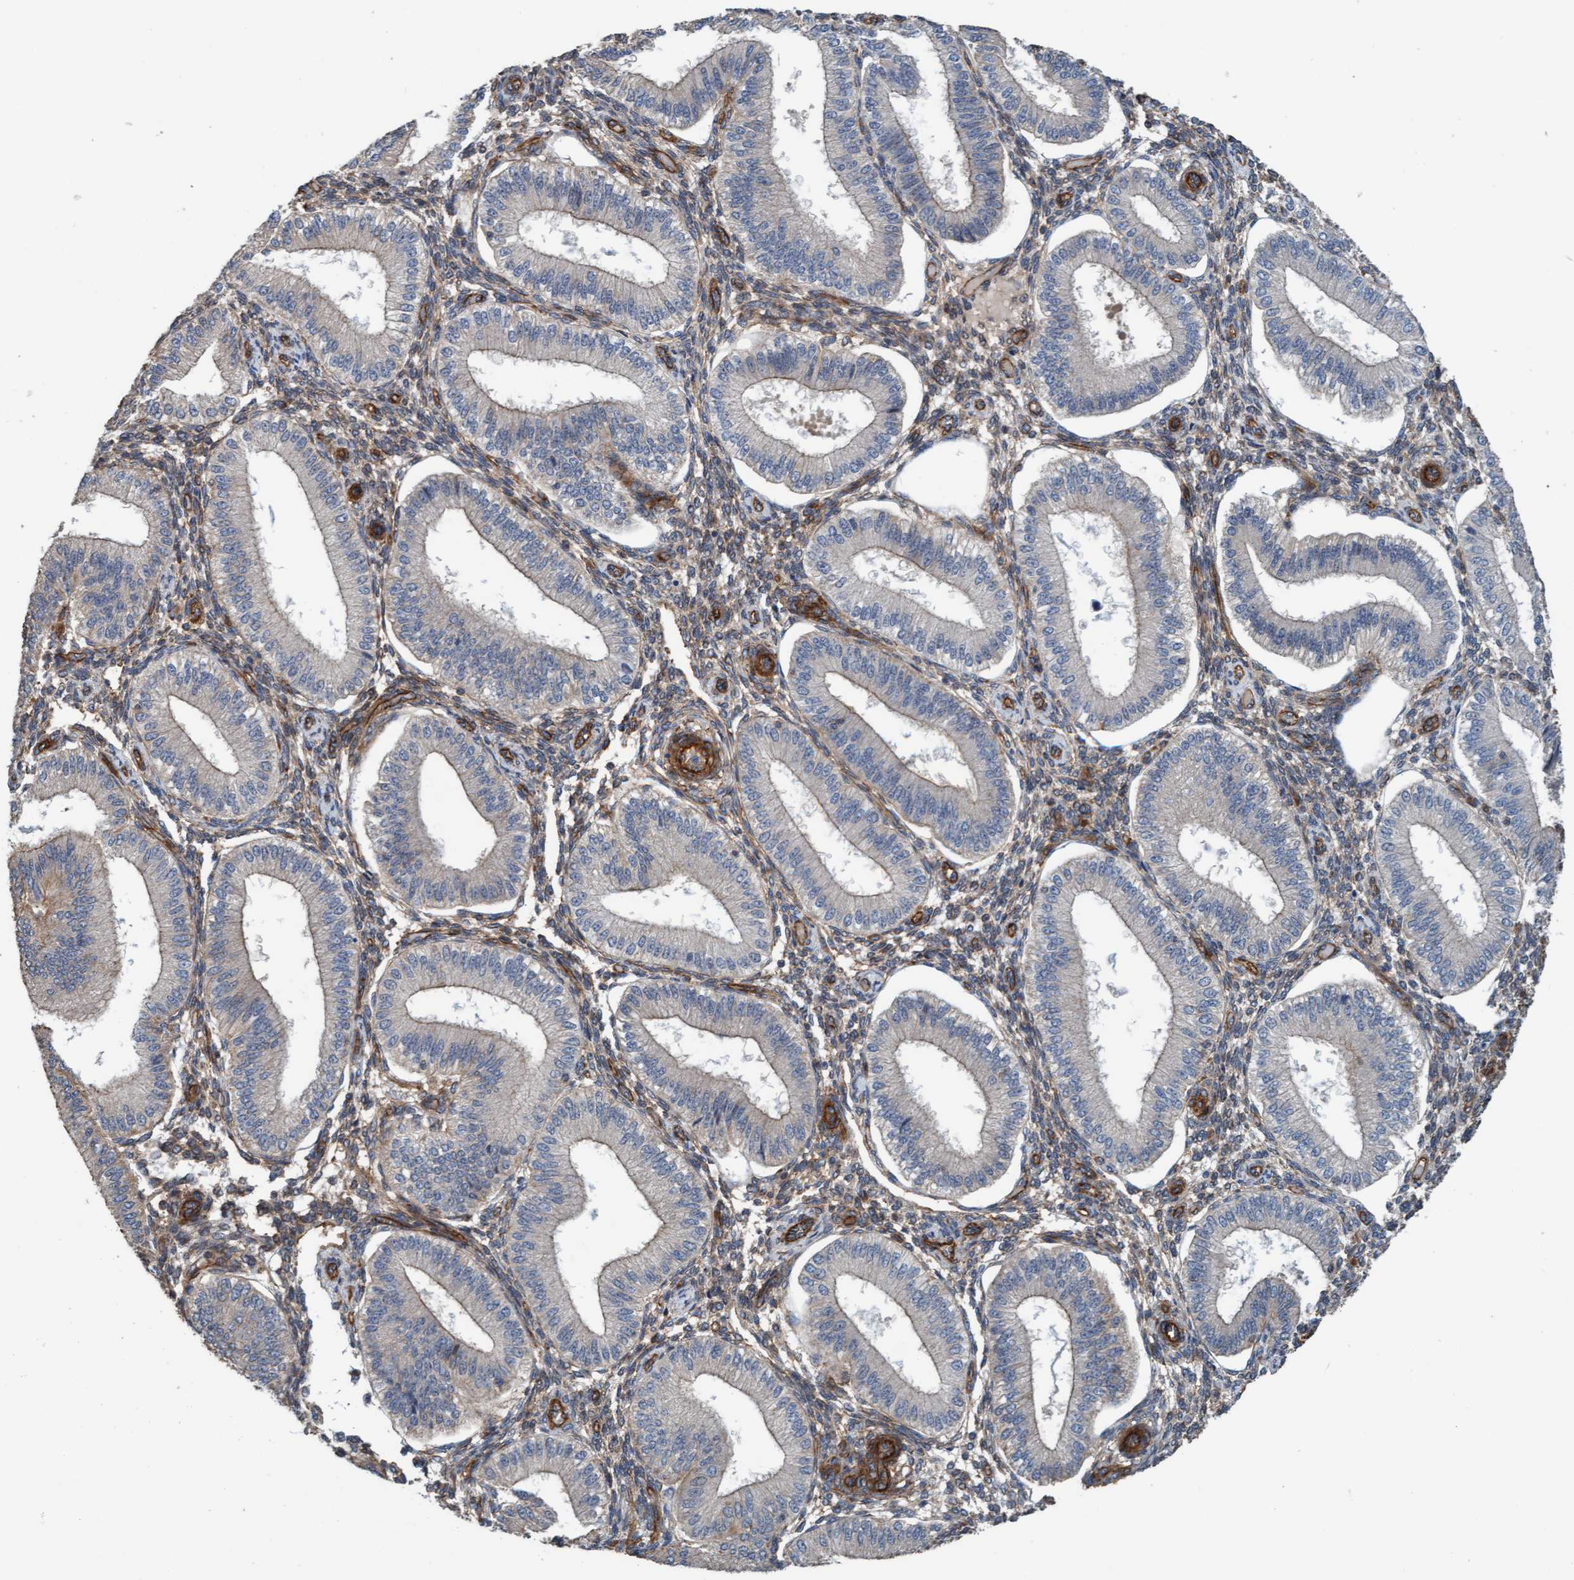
{"staining": {"intensity": "moderate", "quantity": "25%-75%", "location": "cytoplasmic/membranous"}, "tissue": "endometrium", "cell_type": "Cells in endometrial stroma", "image_type": "normal", "snomed": [{"axis": "morphology", "description": "Normal tissue, NOS"}, {"axis": "topography", "description": "Endometrium"}], "caption": "Cells in endometrial stroma show moderate cytoplasmic/membranous expression in about 25%-75% of cells in unremarkable endometrium.", "gene": "STXBP4", "patient": {"sex": "female", "age": 39}}